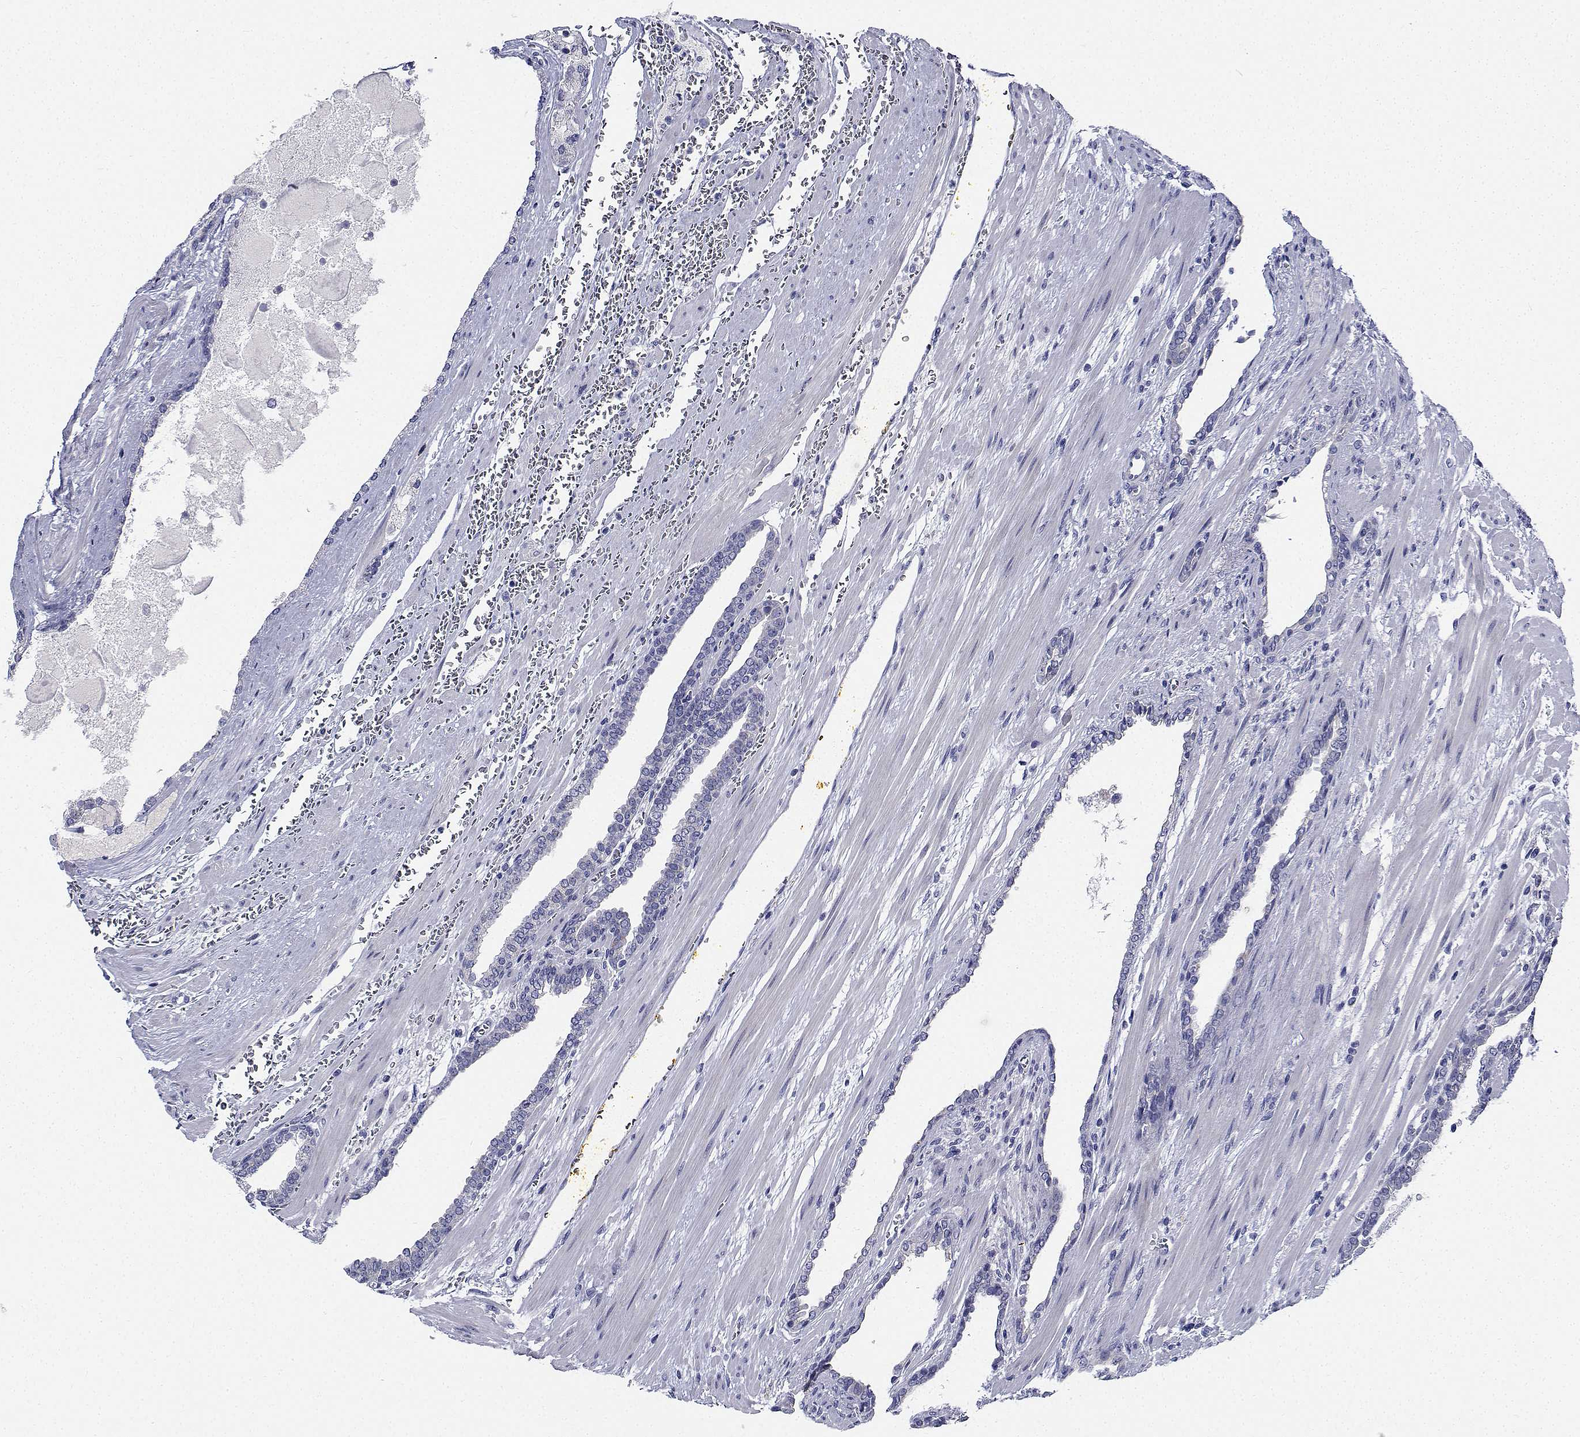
{"staining": {"intensity": "negative", "quantity": "none", "location": "none"}, "tissue": "prostate cancer", "cell_type": "Tumor cells", "image_type": "cancer", "snomed": [{"axis": "morphology", "description": "Adenocarcinoma, High grade"}, {"axis": "topography", "description": "Prostate"}], "caption": "IHC image of prostate adenocarcinoma (high-grade) stained for a protein (brown), which displays no positivity in tumor cells. (DAB (3,3'-diaminobenzidine) IHC visualized using brightfield microscopy, high magnification).", "gene": "CDHR3", "patient": {"sex": "male", "age": 64}}